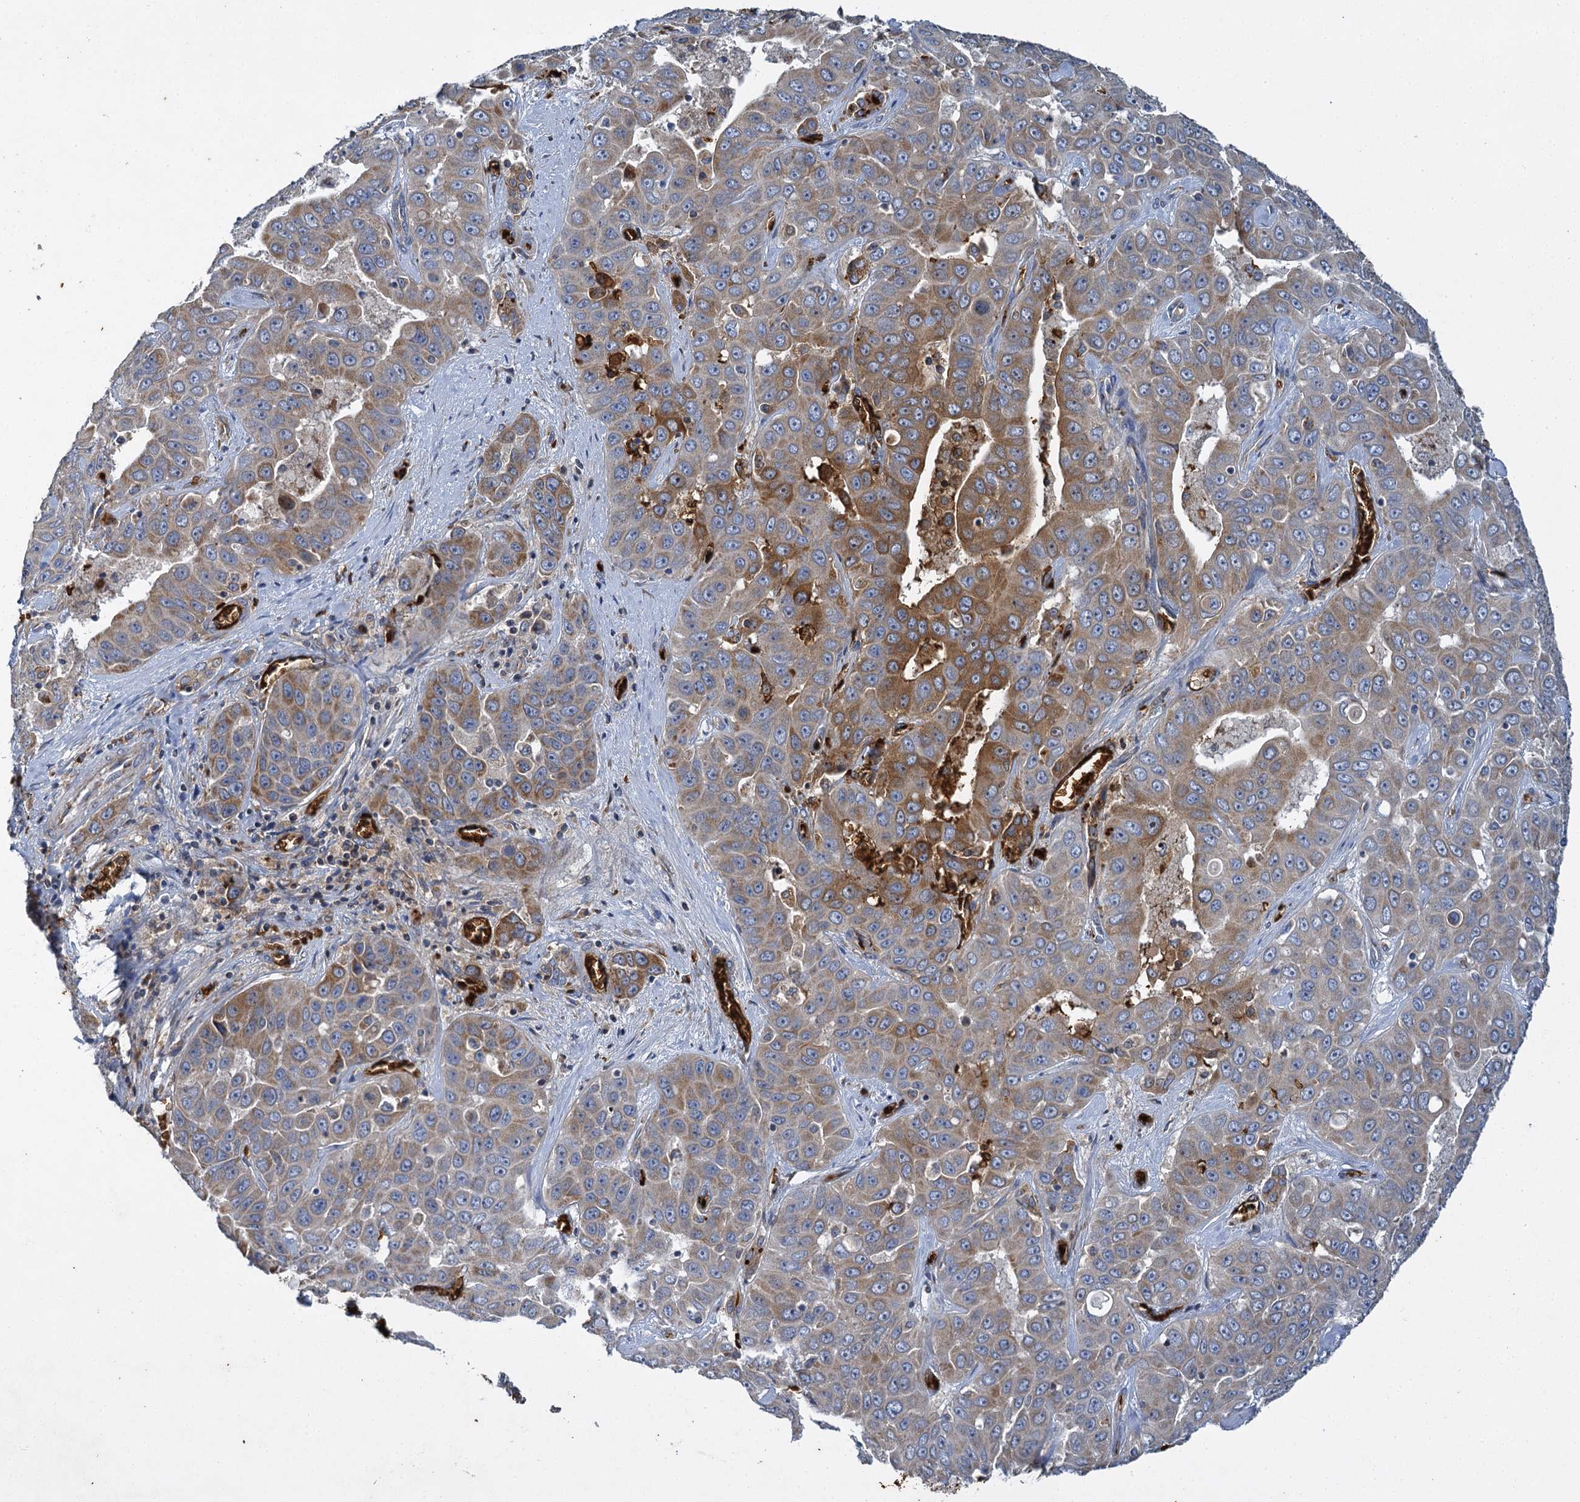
{"staining": {"intensity": "moderate", "quantity": "25%-75%", "location": "cytoplasmic/membranous"}, "tissue": "liver cancer", "cell_type": "Tumor cells", "image_type": "cancer", "snomed": [{"axis": "morphology", "description": "Cholangiocarcinoma"}, {"axis": "topography", "description": "Liver"}], "caption": "Moderate cytoplasmic/membranous protein expression is seen in about 25%-75% of tumor cells in liver cholangiocarcinoma.", "gene": "BCS1L", "patient": {"sex": "female", "age": 52}}